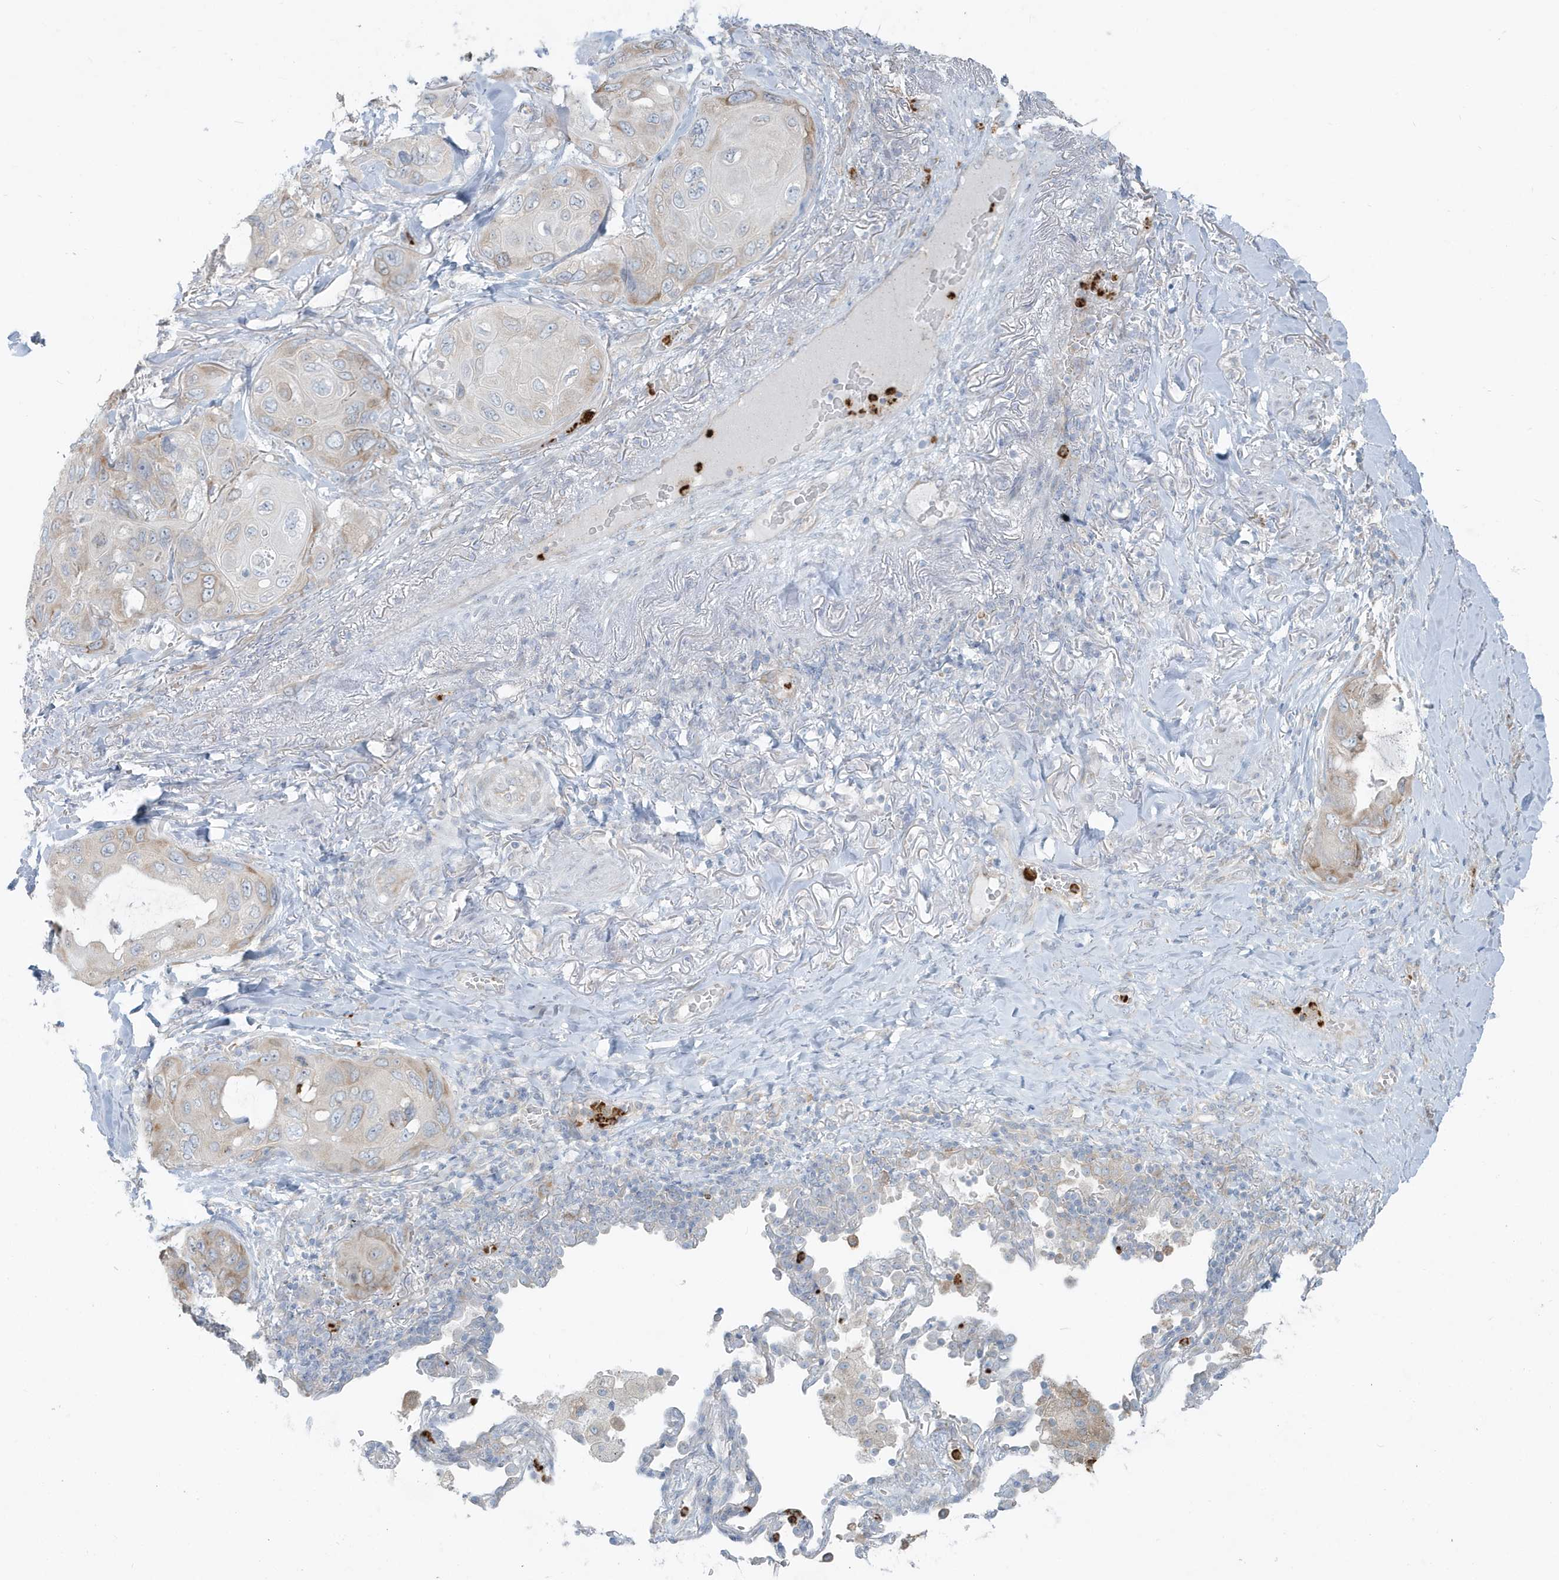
{"staining": {"intensity": "weak", "quantity": "<25%", "location": "cytoplasmic/membranous"}, "tissue": "lung cancer", "cell_type": "Tumor cells", "image_type": "cancer", "snomed": [{"axis": "morphology", "description": "Squamous cell carcinoma, NOS"}, {"axis": "topography", "description": "Lung"}], "caption": "Human lung cancer stained for a protein using IHC reveals no staining in tumor cells.", "gene": "CCNJ", "patient": {"sex": "female", "age": 73}}